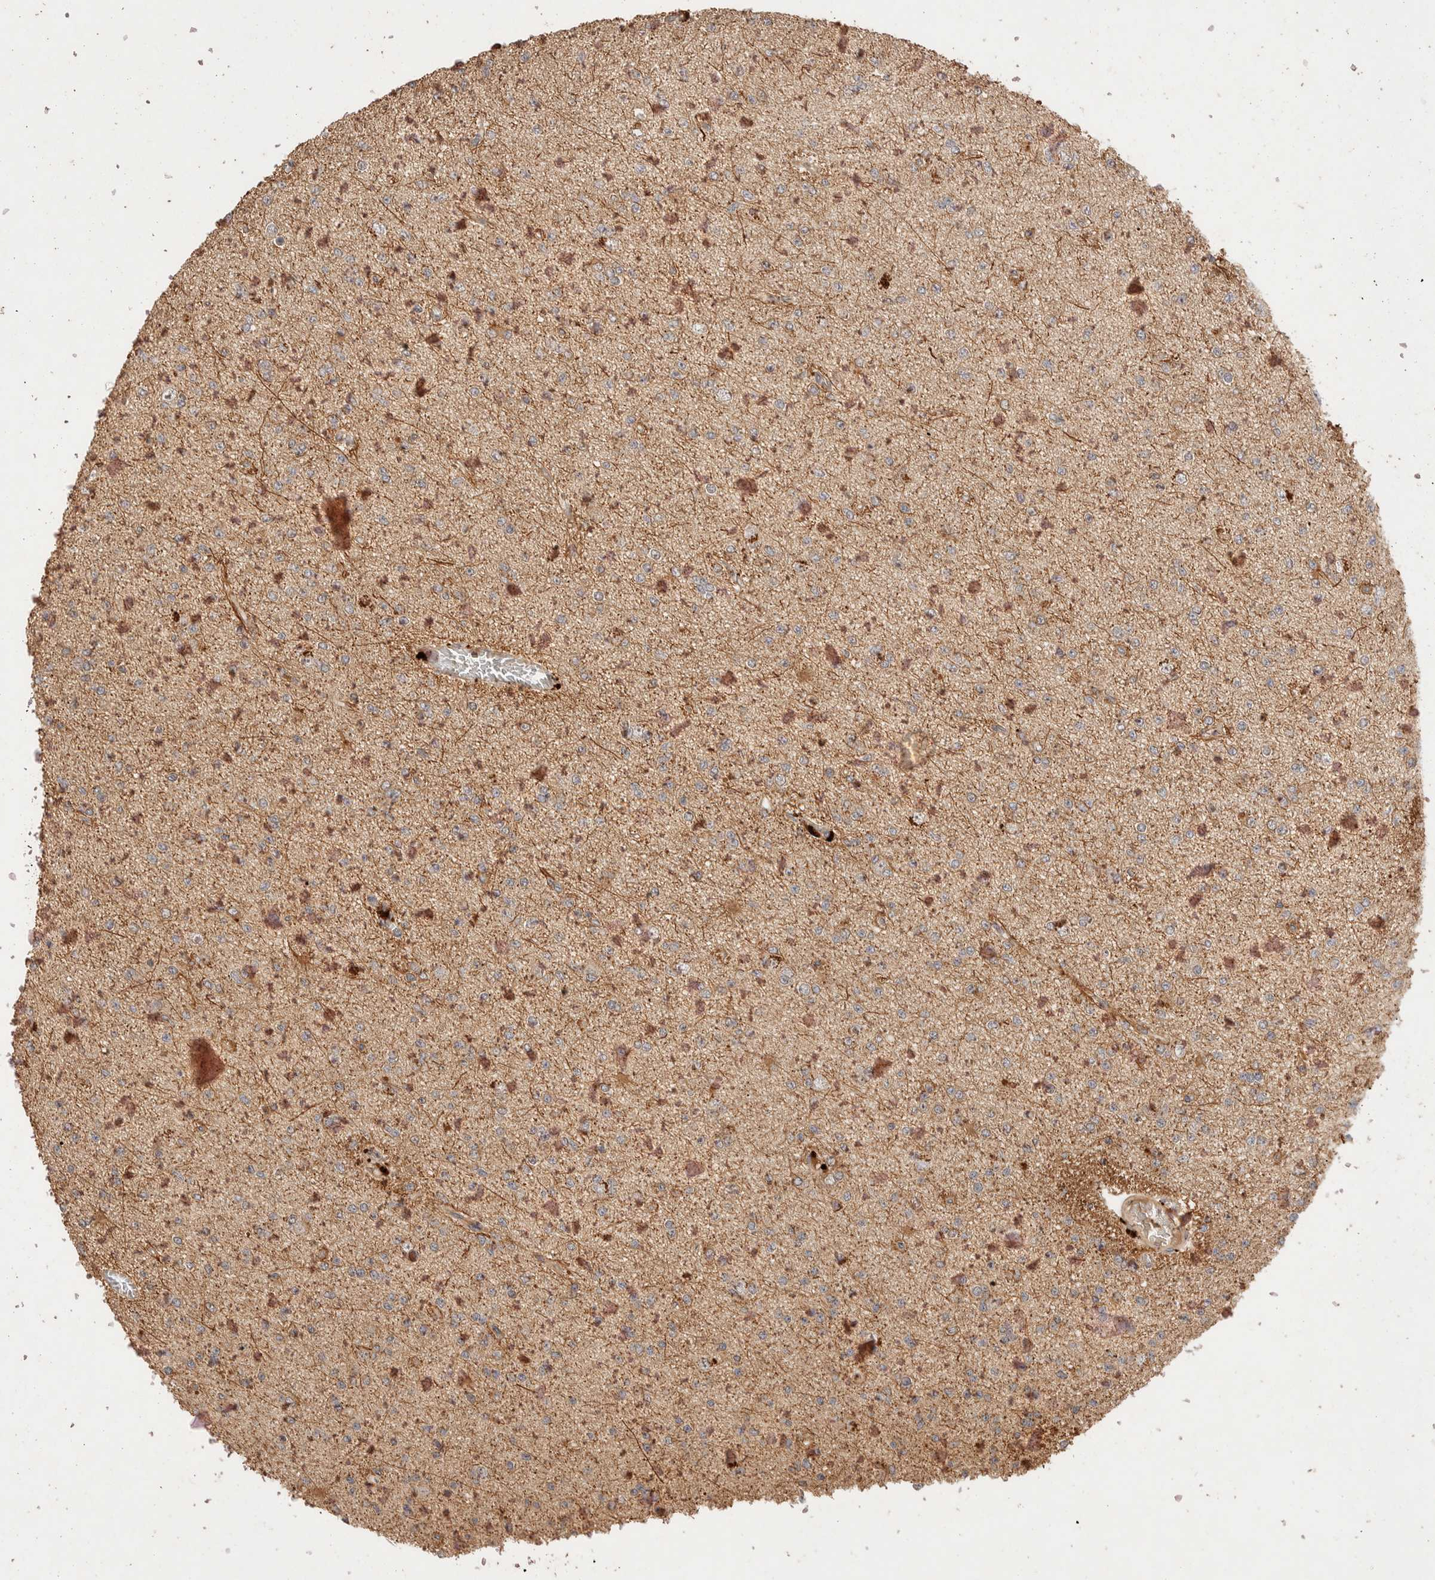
{"staining": {"intensity": "moderate", "quantity": "<25%", "location": "cytoplasmic/membranous"}, "tissue": "glioma", "cell_type": "Tumor cells", "image_type": "cancer", "snomed": [{"axis": "morphology", "description": "Glioma, malignant, Low grade"}, {"axis": "topography", "description": "Brain"}], "caption": "Protein expression analysis of glioma demonstrates moderate cytoplasmic/membranous staining in approximately <25% of tumor cells. The staining was performed using DAB, with brown indicating positive protein expression. Nuclei are stained blue with hematoxylin.", "gene": "NSMAF", "patient": {"sex": "female", "age": 22}}